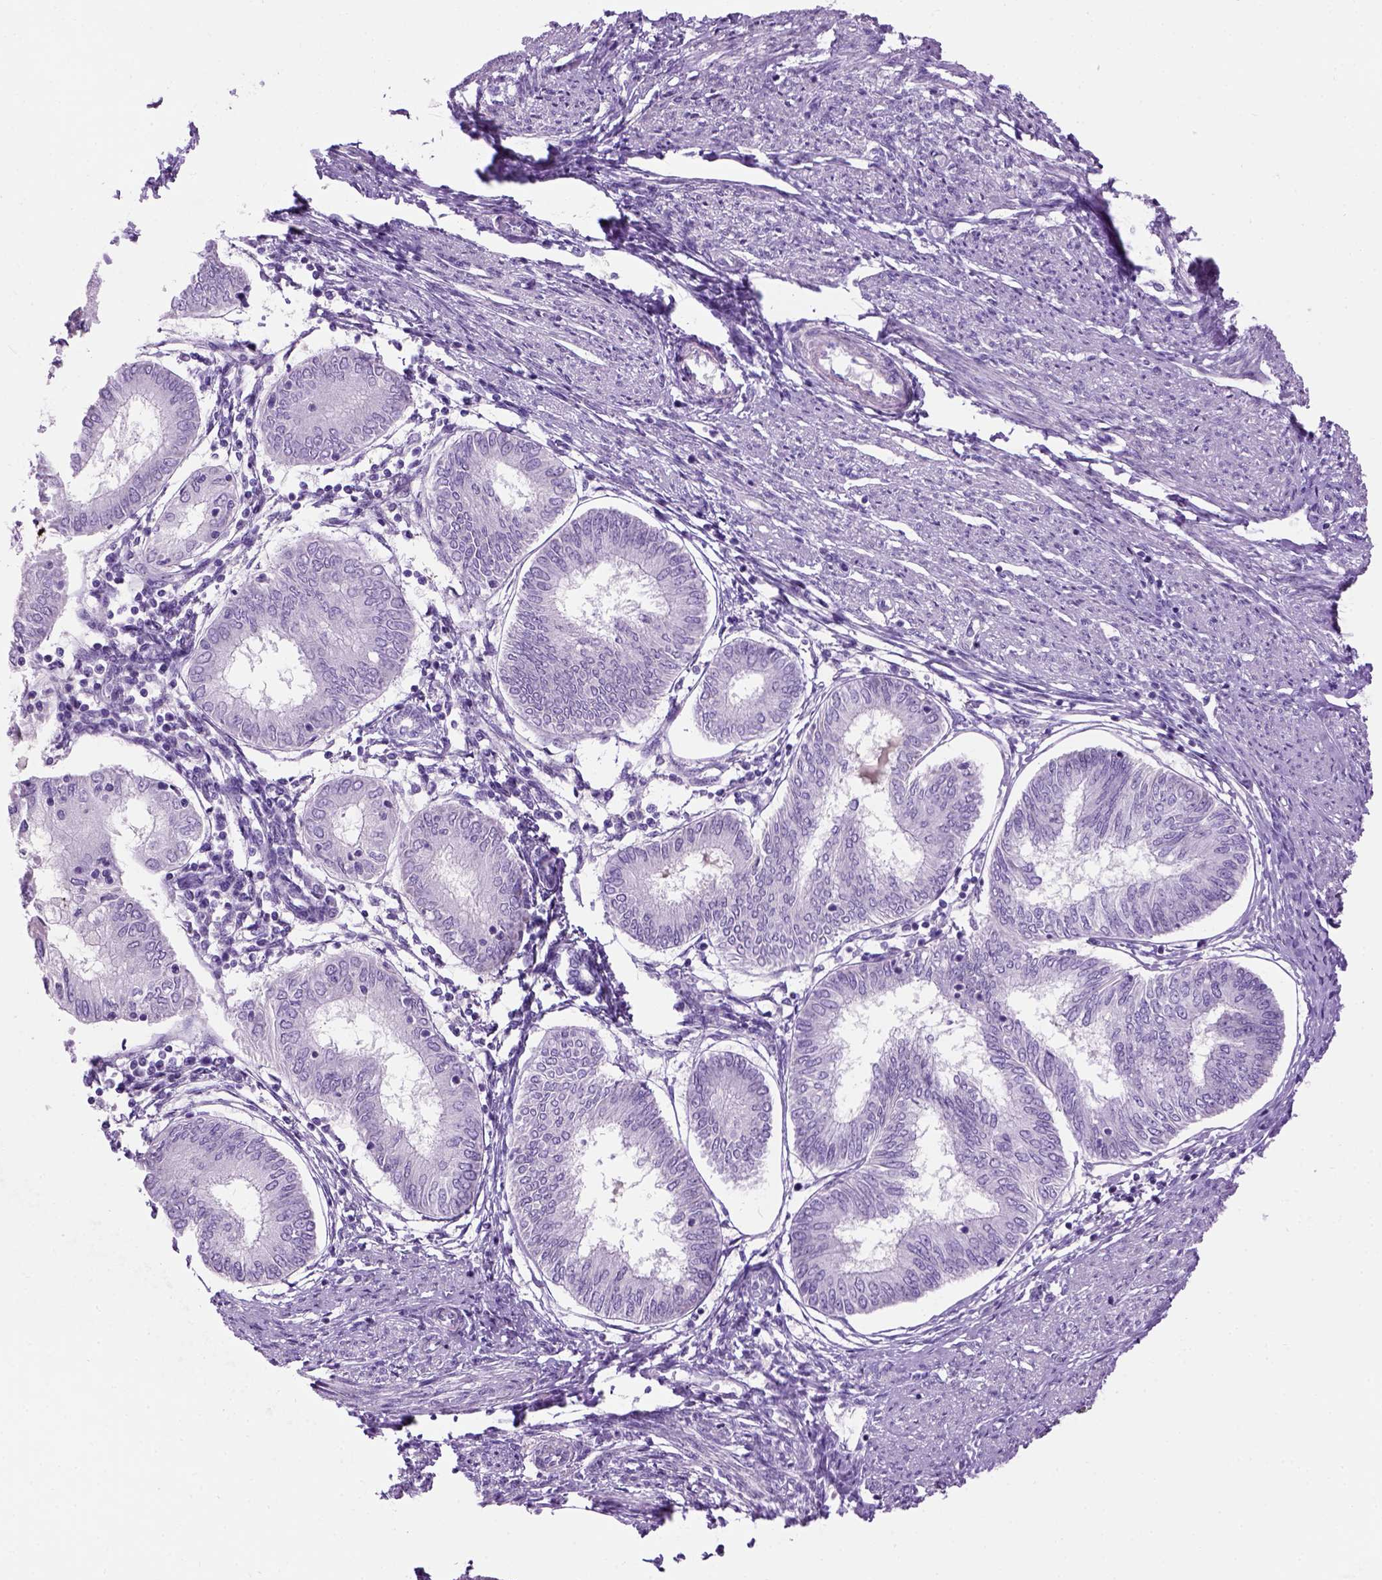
{"staining": {"intensity": "negative", "quantity": "none", "location": "none"}, "tissue": "endometrial cancer", "cell_type": "Tumor cells", "image_type": "cancer", "snomed": [{"axis": "morphology", "description": "Adenocarcinoma, NOS"}, {"axis": "topography", "description": "Endometrium"}], "caption": "An image of endometrial adenocarcinoma stained for a protein reveals no brown staining in tumor cells.", "gene": "GABRB2", "patient": {"sex": "female", "age": 68}}